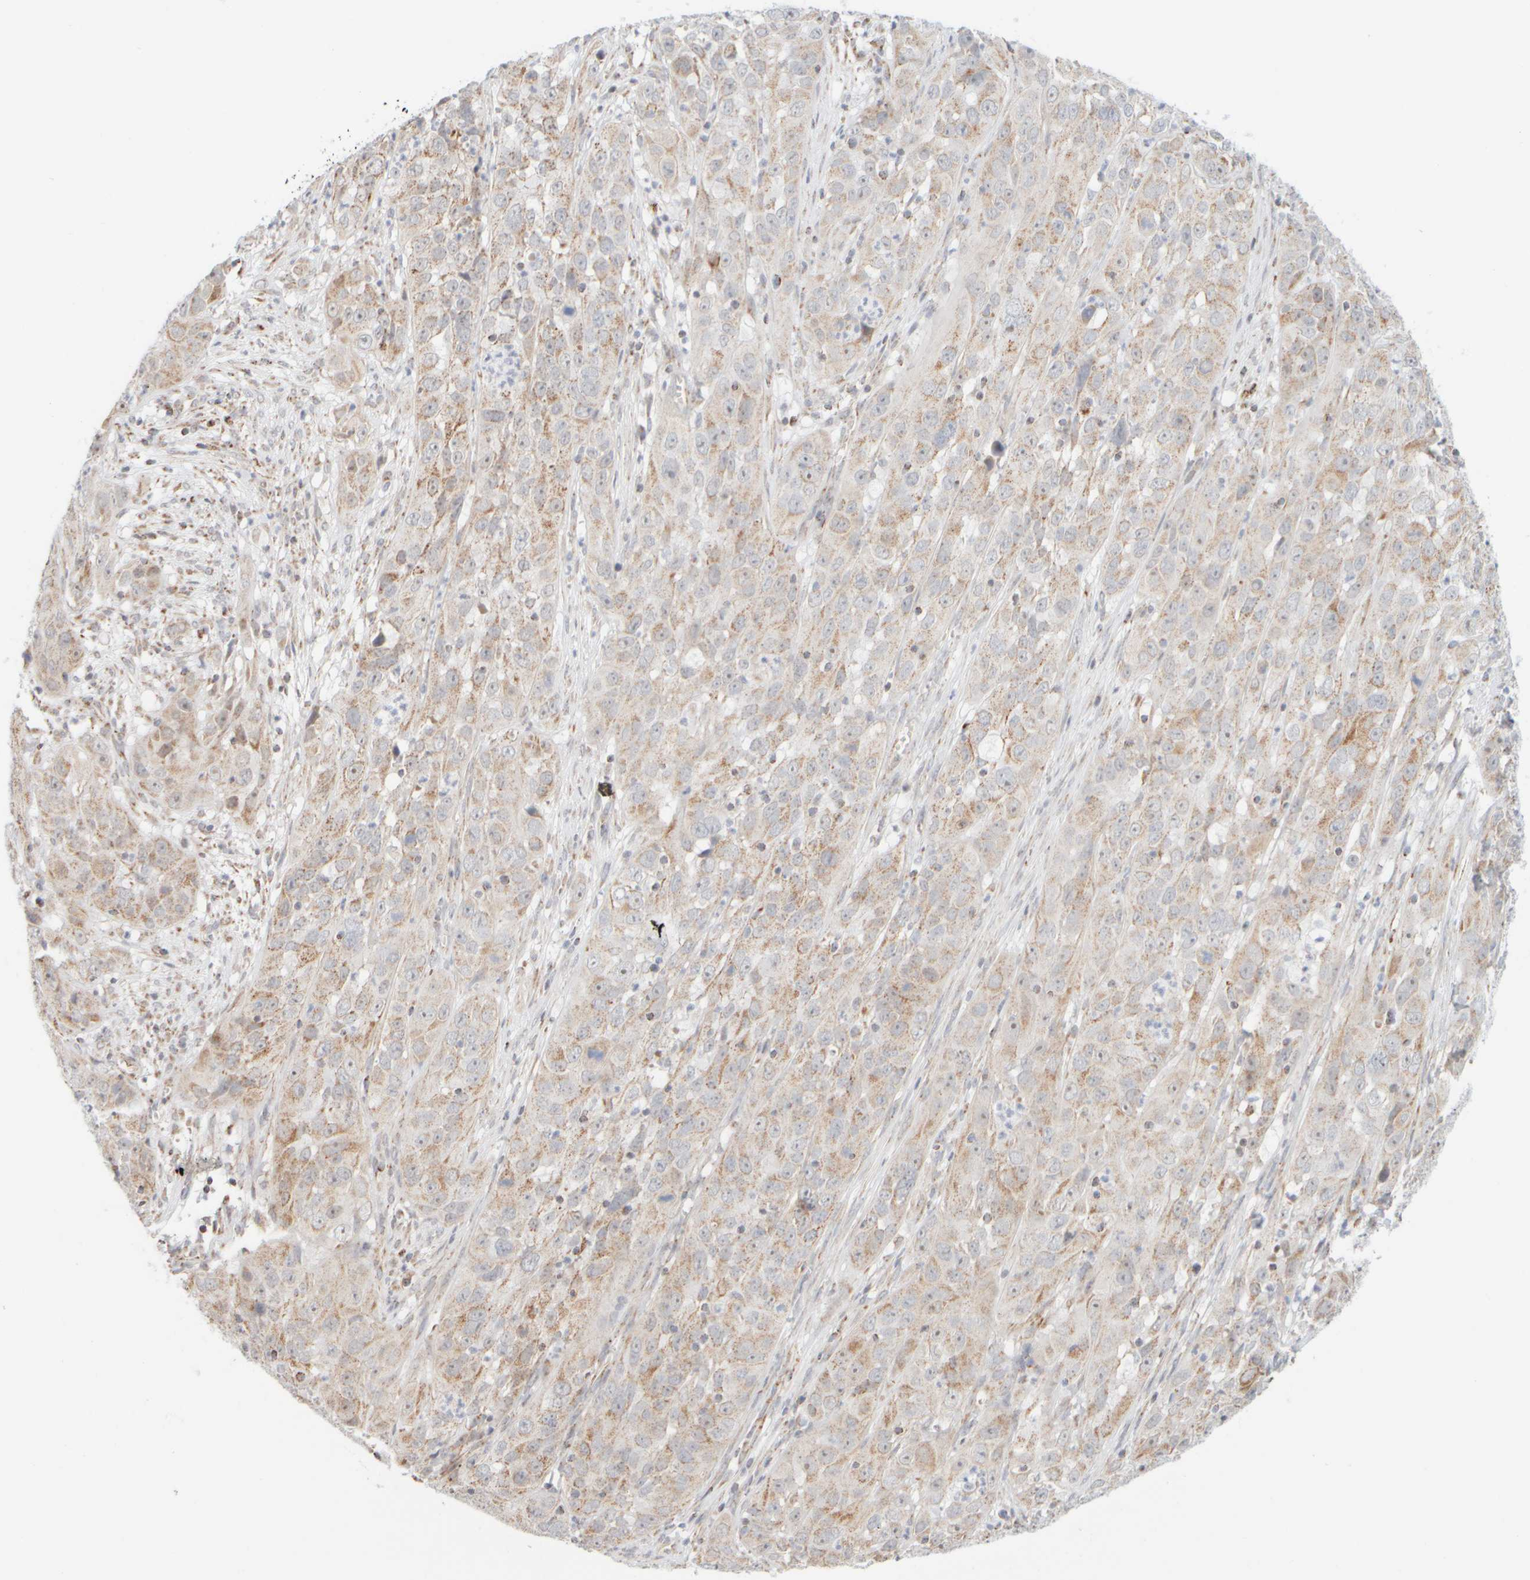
{"staining": {"intensity": "weak", "quantity": "25%-75%", "location": "cytoplasmic/membranous"}, "tissue": "cervical cancer", "cell_type": "Tumor cells", "image_type": "cancer", "snomed": [{"axis": "morphology", "description": "Squamous cell carcinoma, NOS"}, {"axis": "topography", "description": "Cervix"}], "caption": "Immunohistochemistry staining of cervical cancer (squamous cell carcinoma), which reveals low levels of weak cytoplasmic/membranous staining in approximately 25%-75% of tumor cells indicating weak cytoplasmic/membranous protein positivity. The staining was performed using DAB (brown) for protein detection and nuclei were counterstained in hematoxylin (blue).", "gene": "PPM1K", "patient": {"sex": "female", "age": 32}}